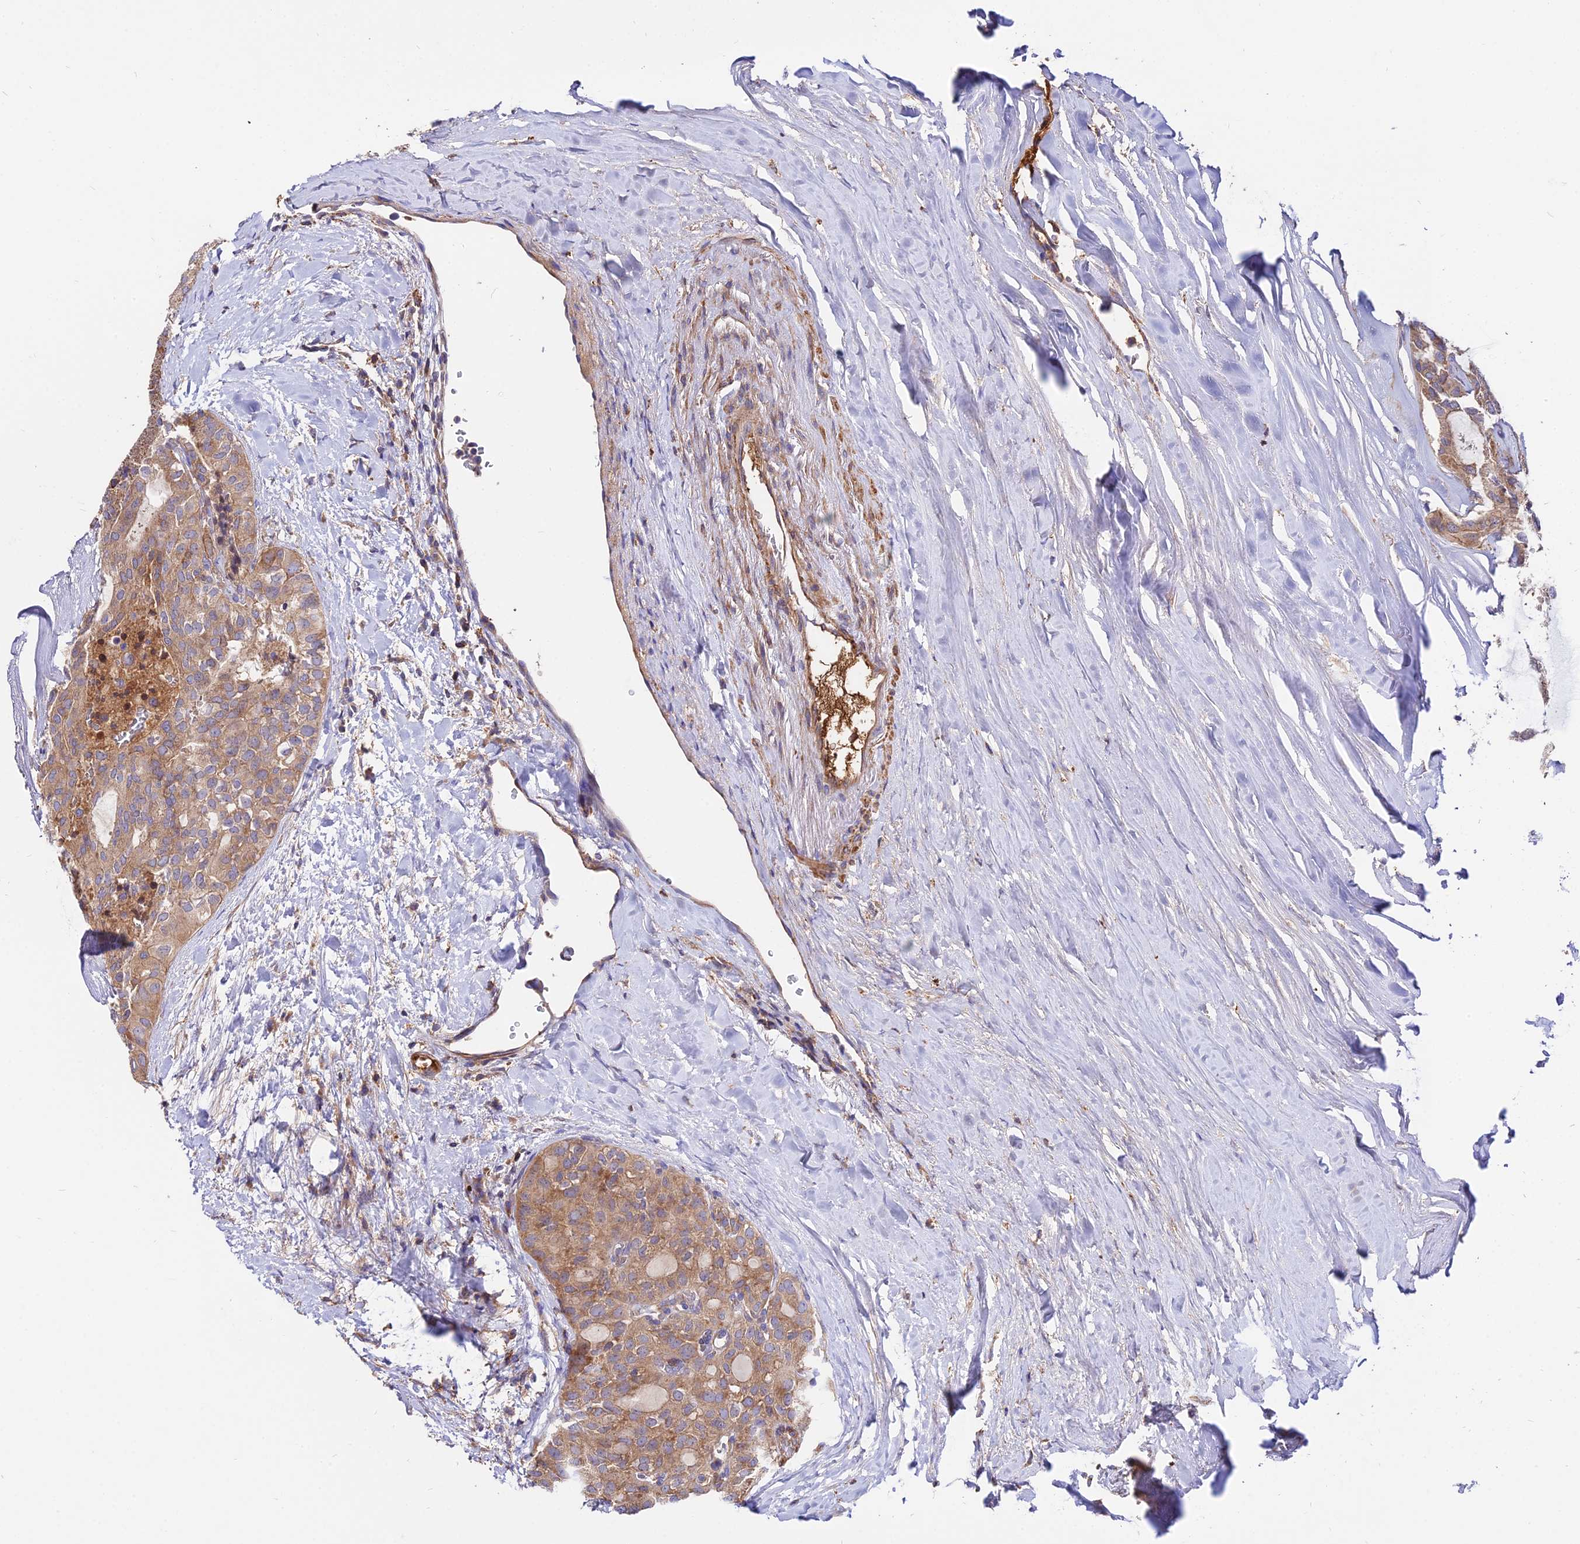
{"staining": {"intensity": "moderate", "quantity": ">75%", "location": "cytoplasmic/membranous"}, "tissue": "thyroid cancer", "cell_type": "Tumor cells", "image_type": "cancer", "snomed": [{"axis": "morphology", "description": "Follicular adenoma carcinoma, NOS"}, {"axis": "topography", "description": "Thyroid gland"}], "caption": "A high-resolution micrograph shows immunohistochemistry (IHC) staining of thyroid cancer (follicular adenoma carcinoma), which displays moderate cytoplasmic/membranous expression in approximately >75% of tumor cells.", "gene": "PYM1", "patient": {"sex": "male", "age": 75}}